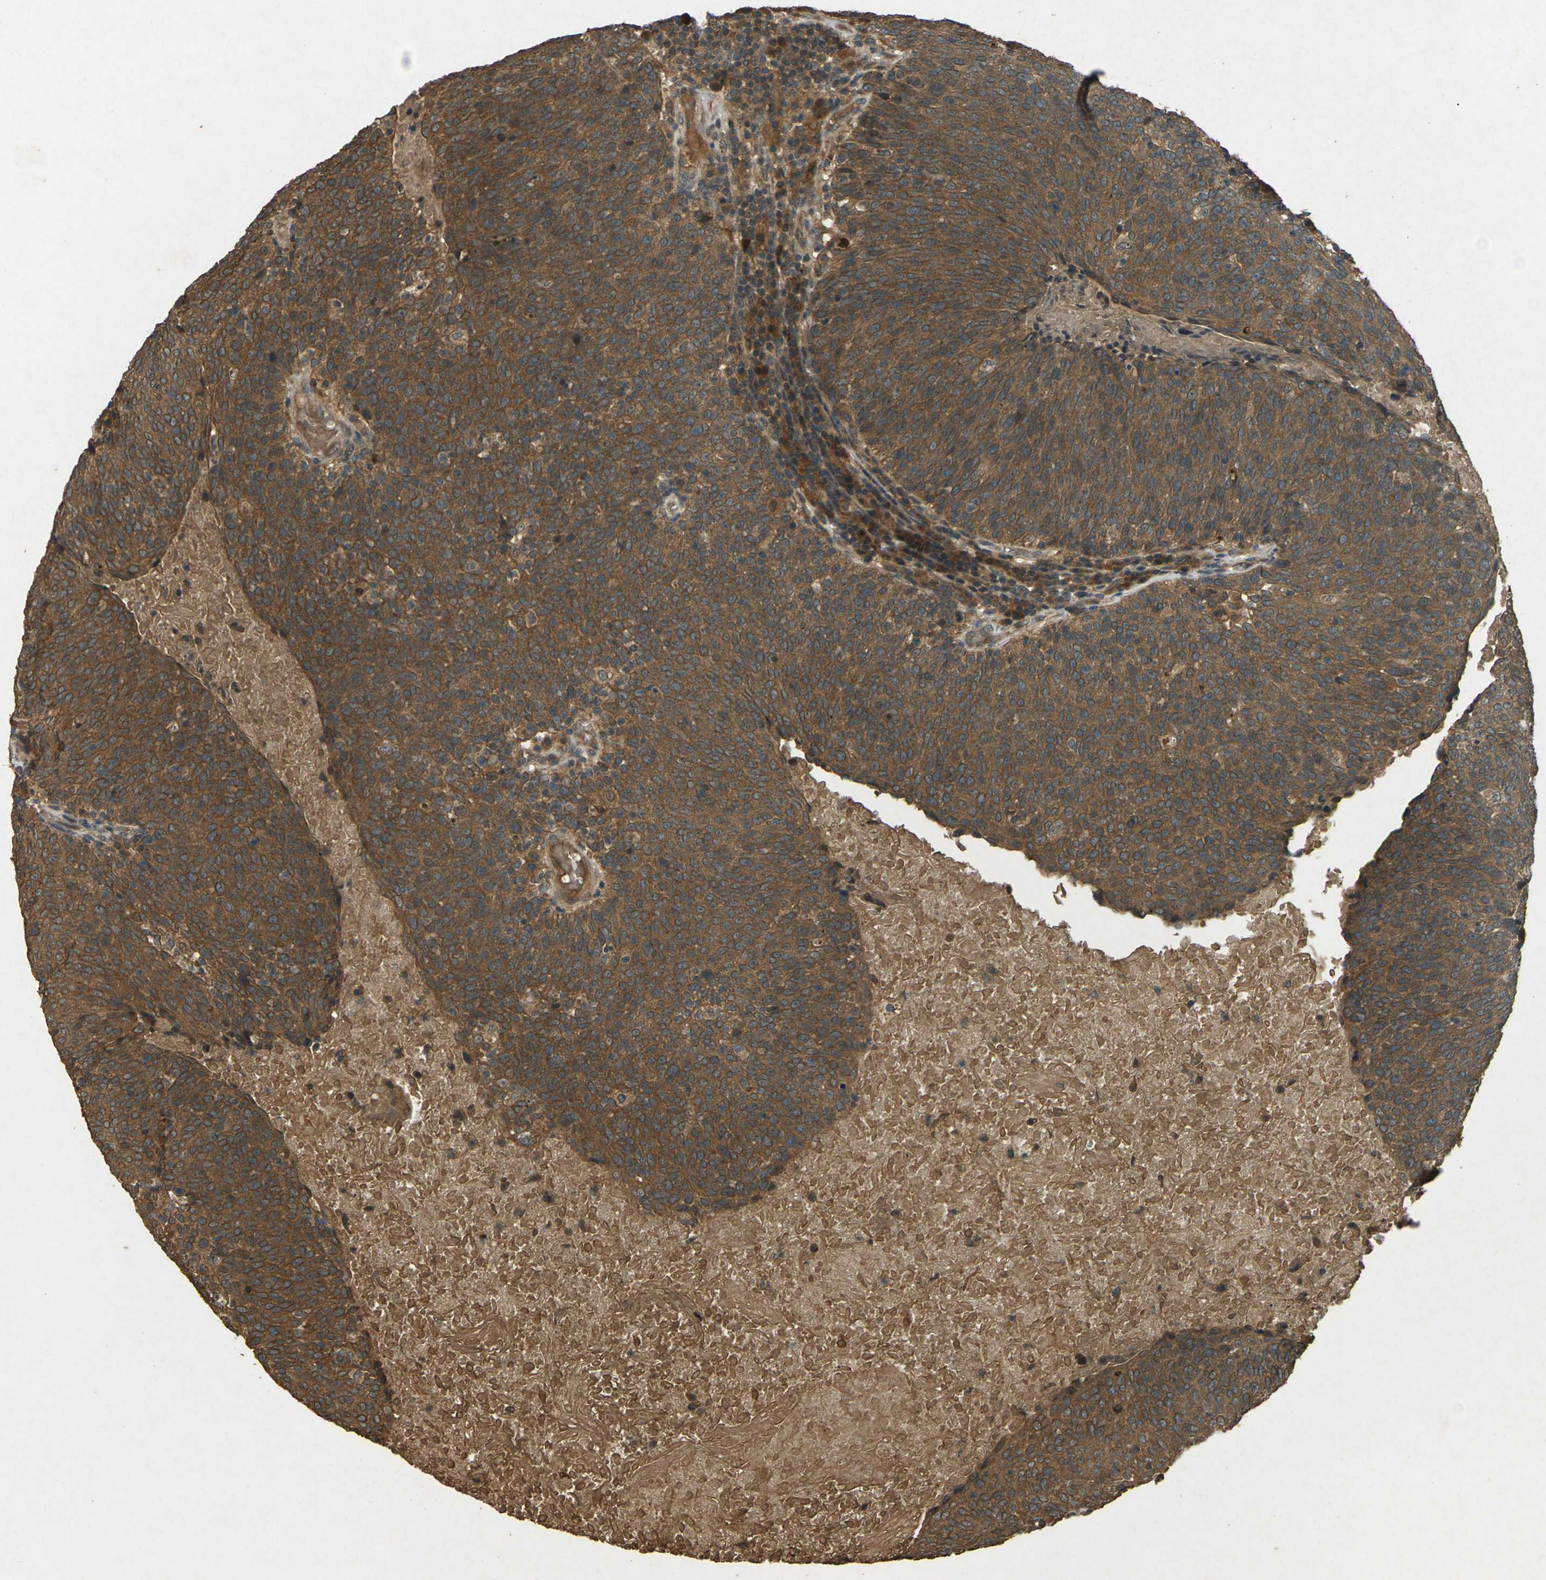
{"staining": {"intensity": "strong", "quantity": ">75%", "location": "cytoplasmic/membranous"}, "tissue": "head and neck cancer", "cell_type": "Tumor cells", "image_type": "cancer", "snomed": [{"axis": "morphology", "description": "Squamous cell carcinoma, NOS"}, {"axis": "morphology", "description": "Squamous cell carcinoma, metastatic, NOS"}, {"axis": "topography", "description": "Lymph node"}, {"axis": "topography", "description": "Head-Neck"}], "caption": "High-power microscopy captured an immunohistochemistry (IHC) micrograph of head and neck metastatic squamous cell carcinoma, revealing strong cytoplasmic/membranous staining in approximately >75% of tumor cells. The protein is stained brown, and the nuclei are stained in blue (DAB (3,3'-diaminobenzidine) IHC with brightfield microscopy, high magnification).", "gene": "TAP1", "patient": {"sex": "male", "age": 62}}